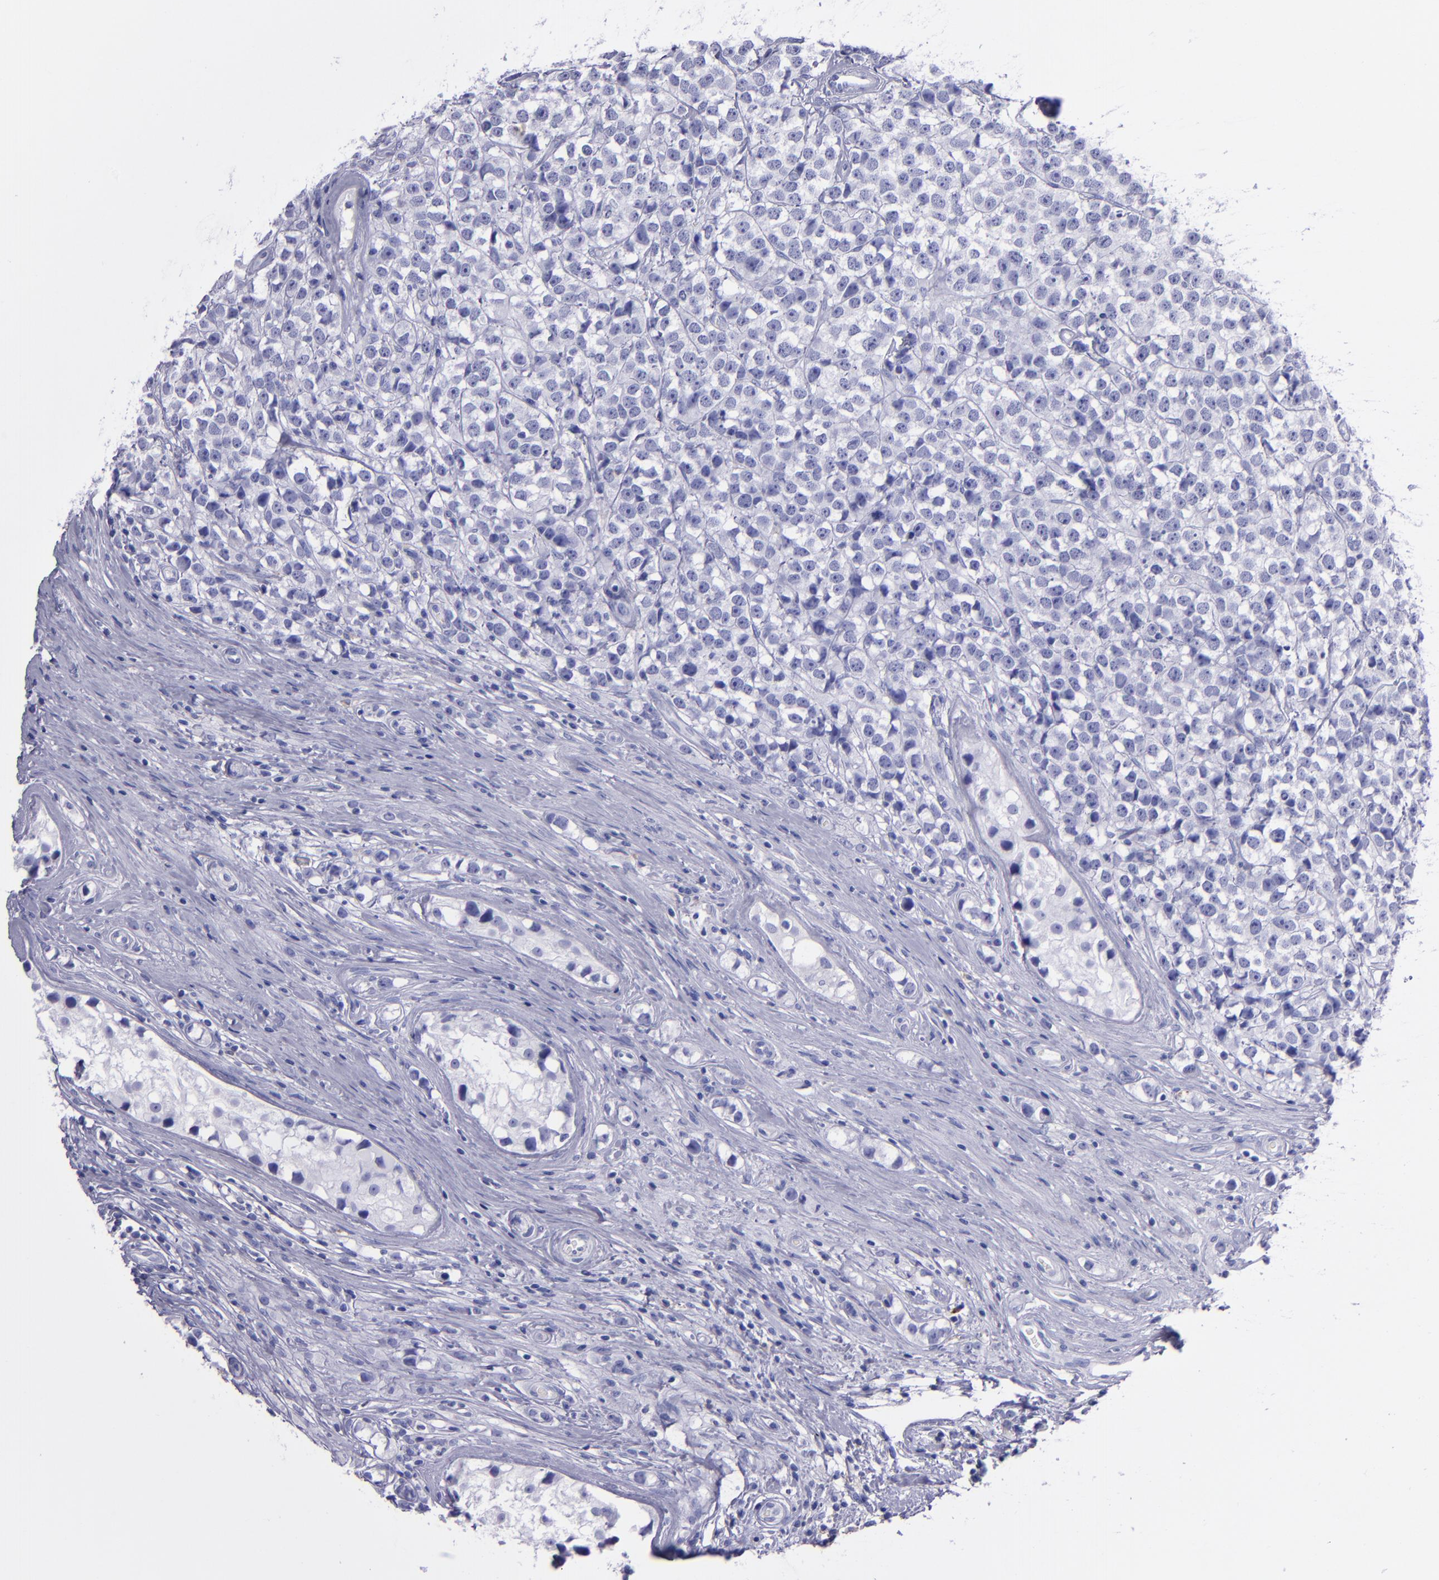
{"staining": {"intensity": "negative", "quantity": "none", "location": "none"}, "tissue": "testis cancer", "cell_type": "Tumor cells", "image_type": "cancer", "snomed": [{"axis": "morphology", "description": "Seminoma, NOS"}, {"axis": "topography", "description": "Testis"}], "caption": "DAB immunohistochemical staining of human testis cancer exhibits no significant positivity in tumor cells. (DAB IHC with hematoxylin counter stain).", "gene": "CR1", "patient": {"sex": "male", "age": 25}}